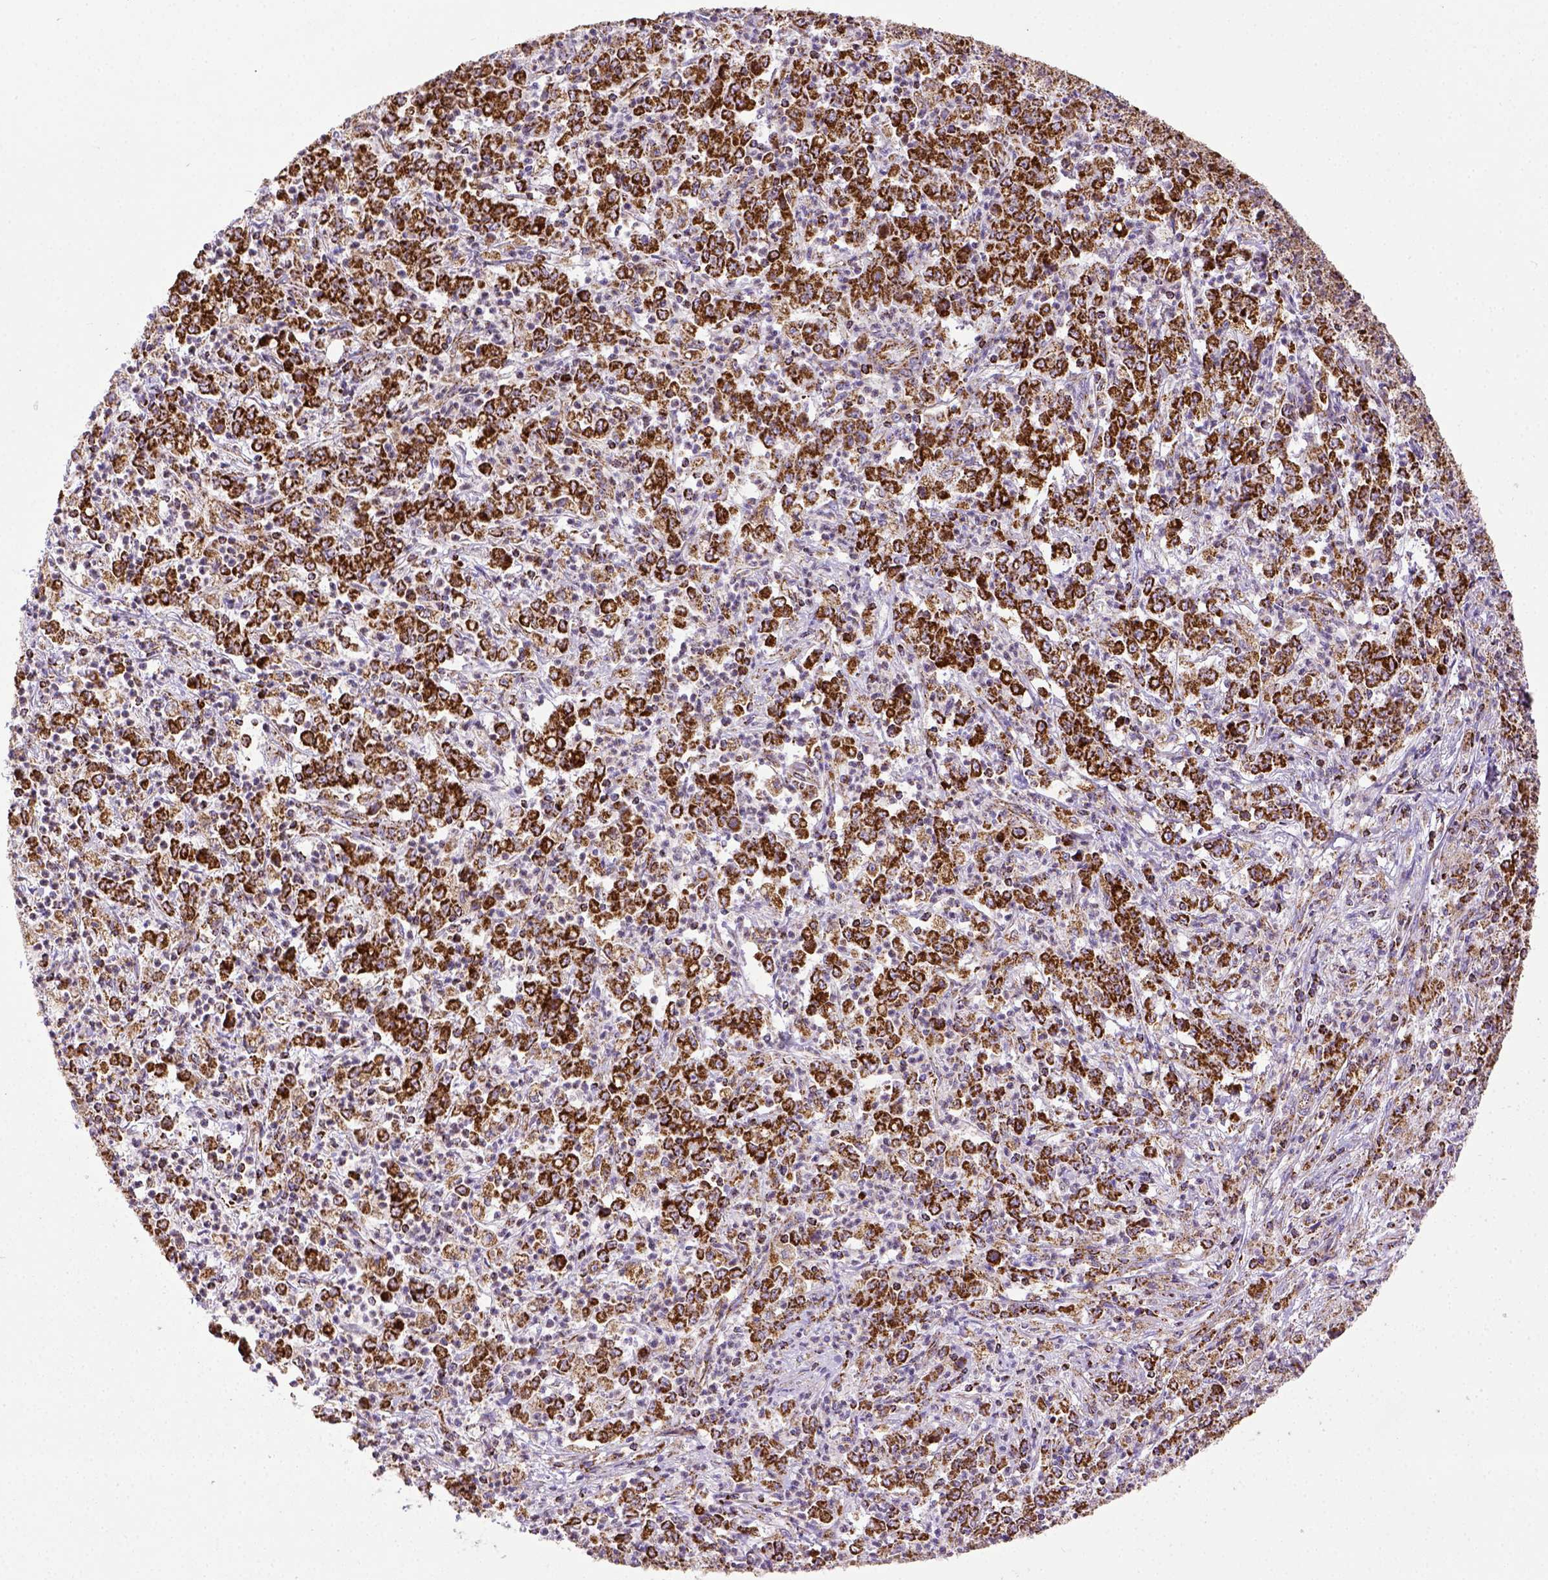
{"staining": {"intensity": "strong", "quantity": ">75%", "location": "cytoplasmic/membranous"}, "tissue": "stomach cancer", "cell_type": "Tumor cells", "image_type": "cancer", "snomed": [{"axis": "morphology", "description": "Adenocarcinoma, NOS"}, {"axis": "topography", "description": "Stomach, lower"}], "caption": "The histopathology image reveals a brown stain indicating the presence of a protein in the cytoplasmic/membranous of tumor cells in stomach adenocarcinoma. The staining is performed using DAB brown chromogen to label protein expression. The nuclei are counter-stained blue using hematoxylin.", "gene": "MT-CO1", "patient": {"sex": "female", "age": 71}}